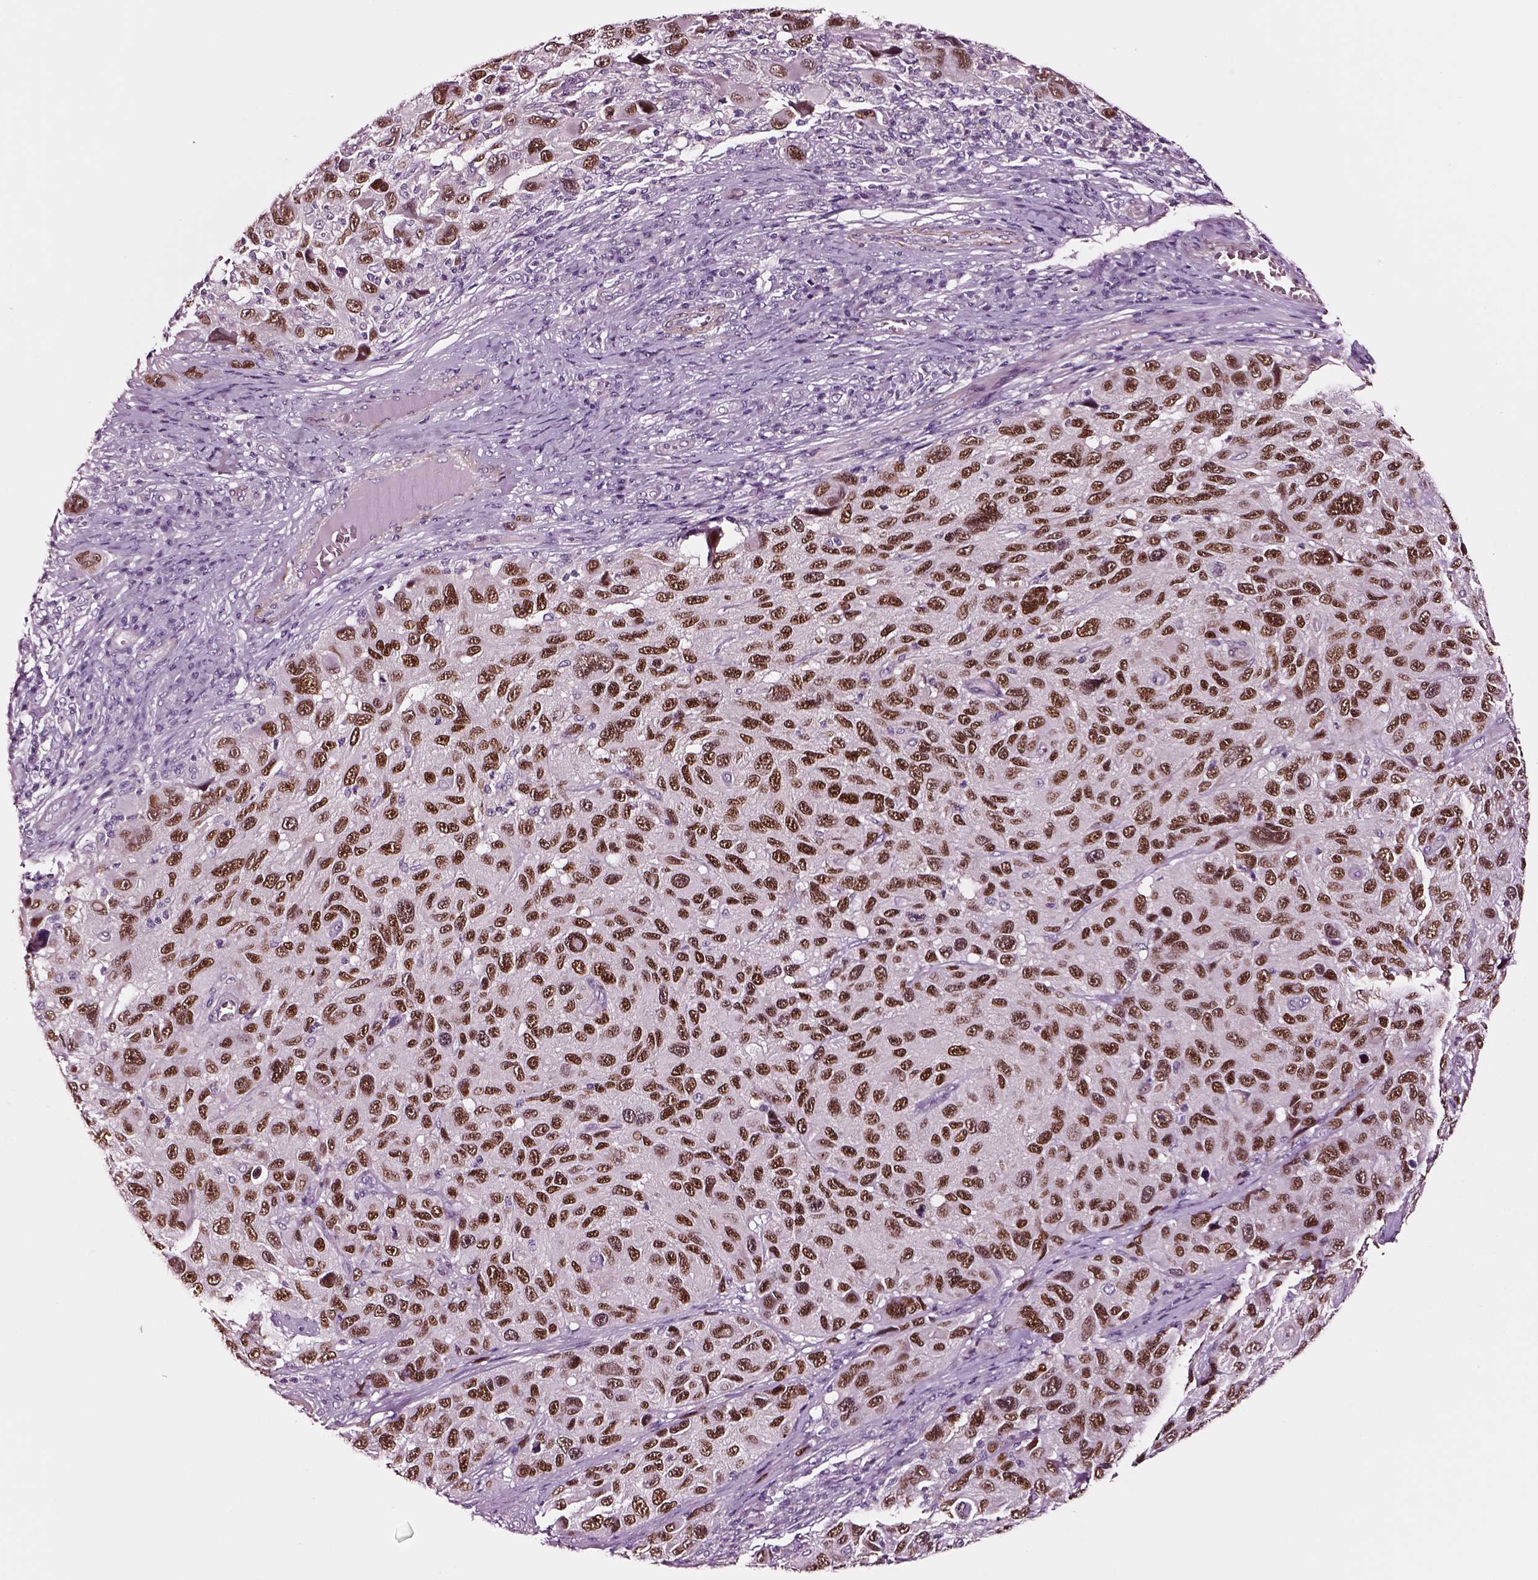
{"staining": {"intensity": "moderate", "quantity": ">75%", "location": "nuclear"}, "tissue": "melanoma", "cell_type": "Tumor cells", "image_type": "cancer", "snomed": [{"axis": "morphology", "description": "Malignant melanoma, NOS"}, {"axis": "topography", "description": "Skin"}], "caption": "Melanoma stained with DAB immunohistochemistry (IHC) shows medium levels of moderate nuclear positivity in approximately >75% of tumor cells.", "gene": "SOX10", "patient": {"sex": "male", "age": 53}}